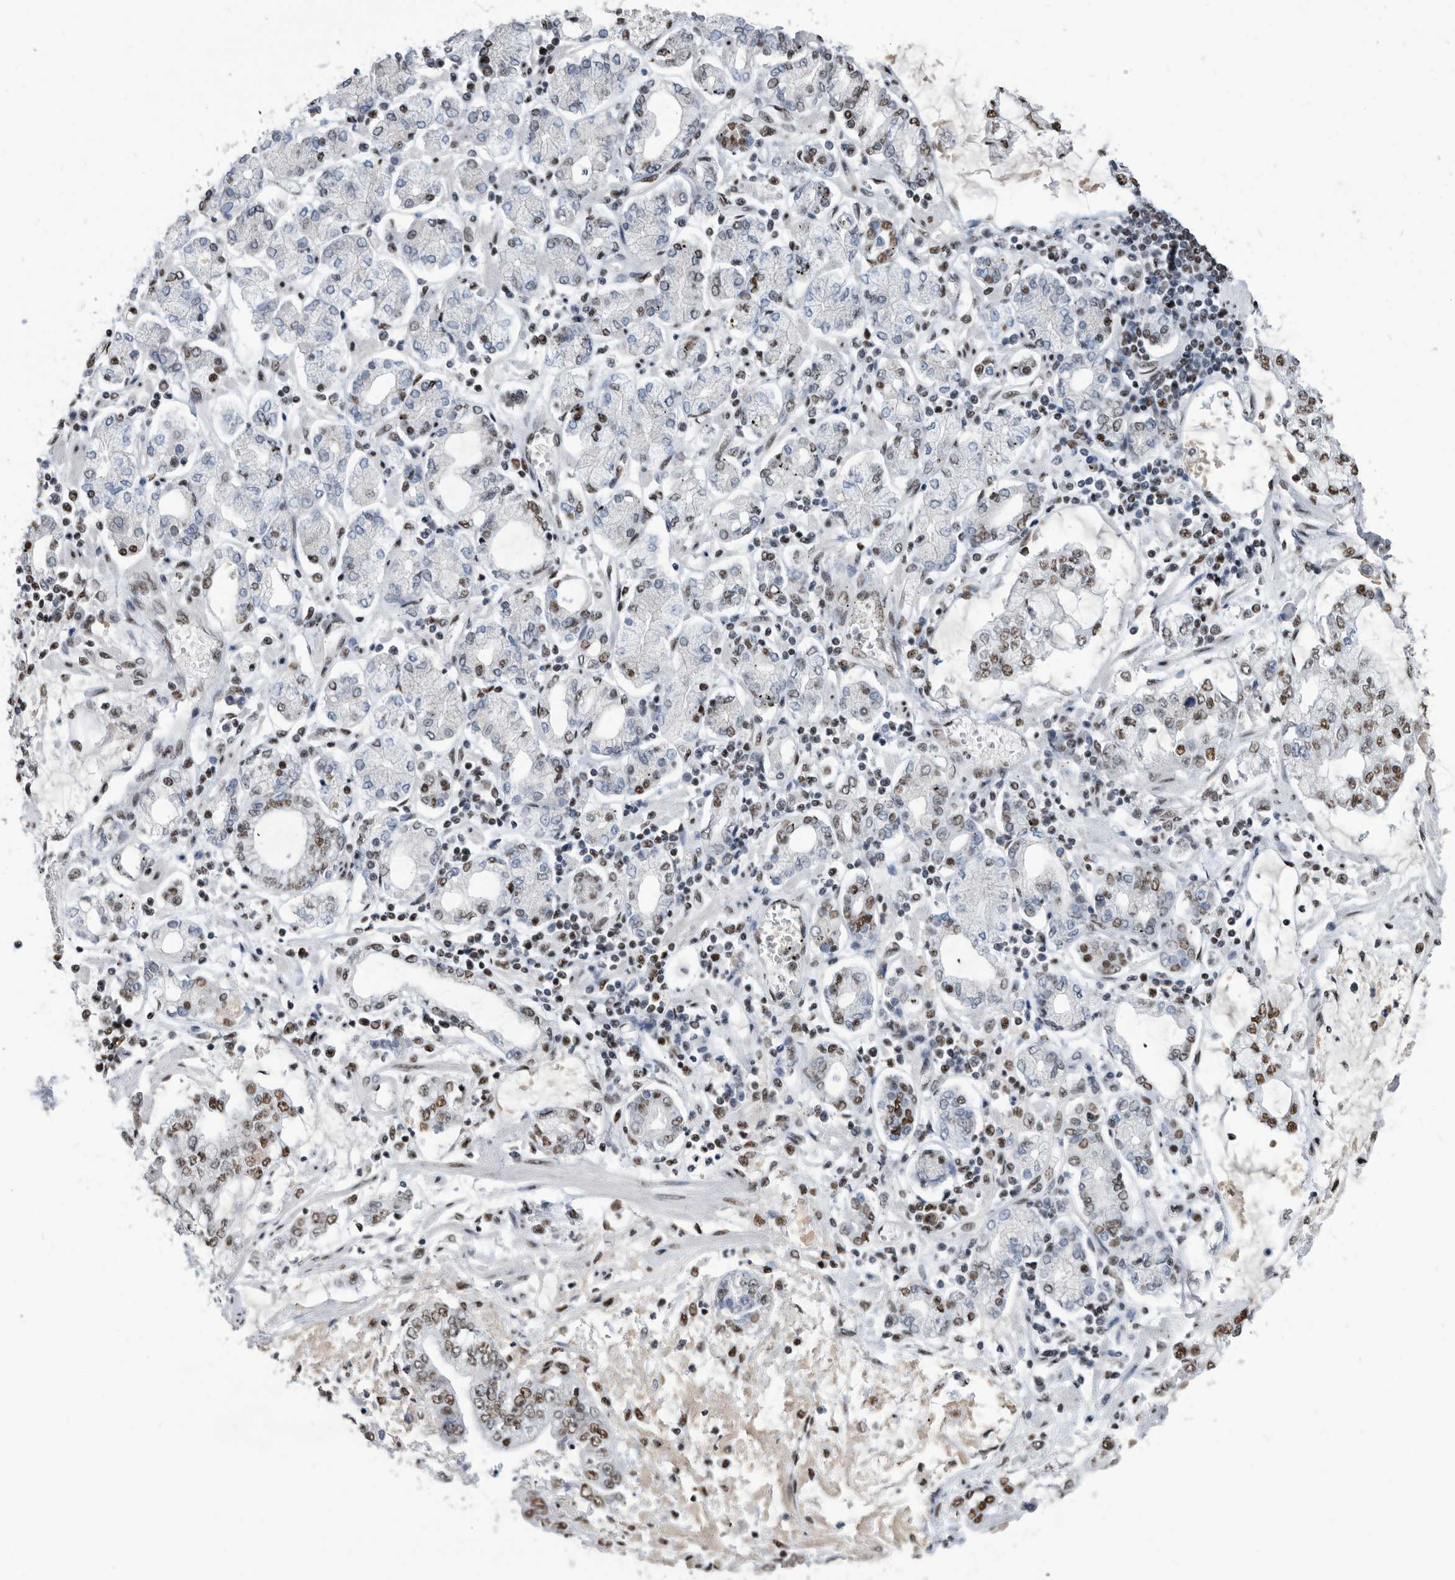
{"staining": {"intensity": "moderate", "quantity": "<25%", "location": "nuclear"}, "tissue": "stomach cancer", "cell_type": "Tumor cells", "image_type": "cancer", "snomed": [{"axis": "morphology", "description": "Adenocarcinoma, NOS"}, {"axis": "topography", "description": "Stomach"}], "caption": "An immunohistochemistry image of neoplastic tissue is shown. Protein staining in brown highlights moderate nuclear positivity in stomach cancer (adenocarcinoma) within tumor cells.", "gene": "SF3A1", "patient": {"sex": "male", "age": 76}}